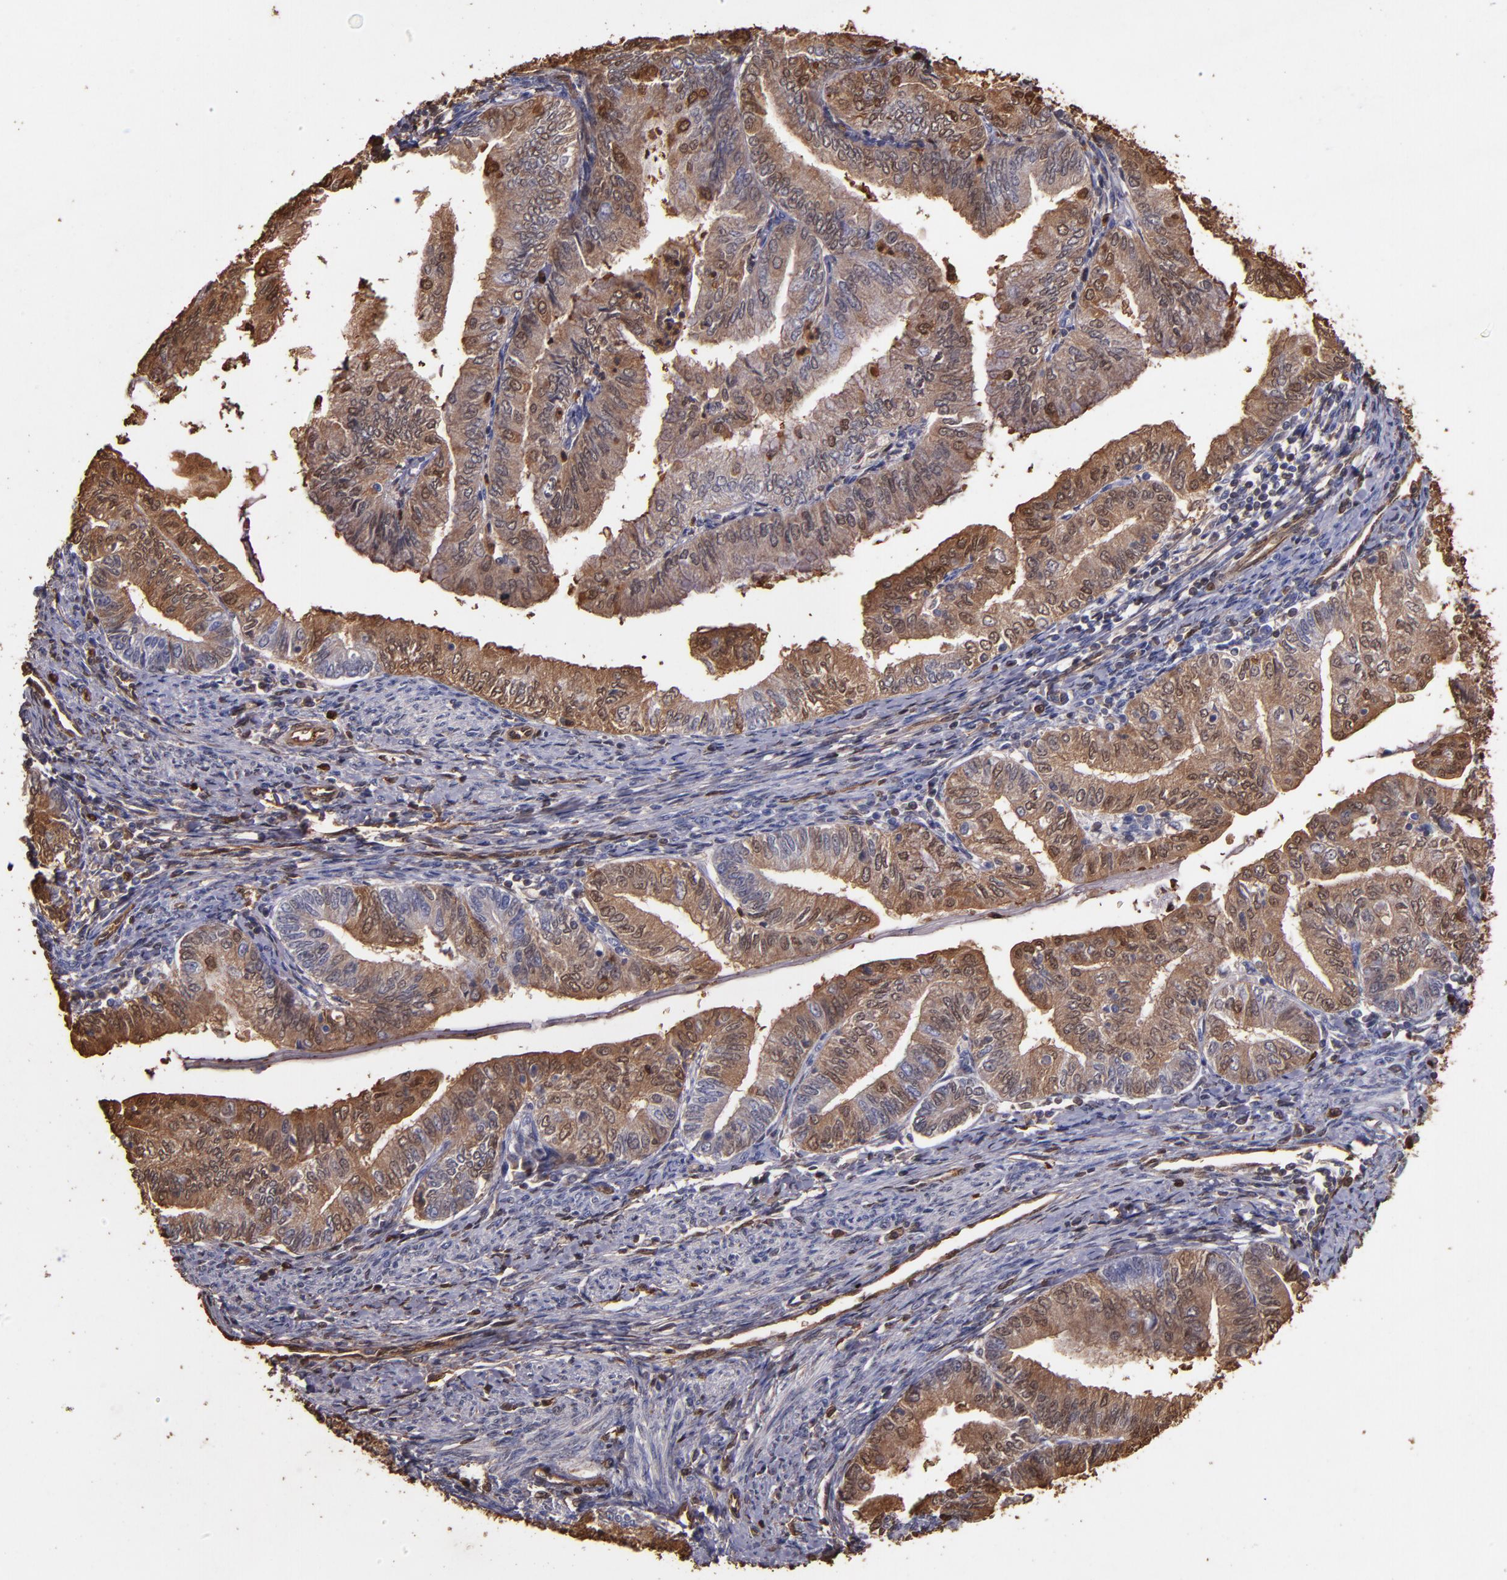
{"staining": {"intensity": "moderate", "quantity": "25%-75%", "location": "cytoplasmic/membranous"}, "tissue": "endometrial cancer", "cell_type": "Tumor cells", "image_type": "cancer", "snomed": [{"axis": "morphology", "description": "Adenocarcinoma, NOS"}, {"axis": "topography", "description": "Endometrium"}], "caption": "The image reveals a brown stain indicating the presence of a protein in the cytoplasmic/membranous of tumor cells in endometrial cancer. The protein of interest is stained brown, and the nuclei are stained in blue (DAB (3,3'-diaminobenzidine) IHC with brightfield microscopy, high magnification).", "gene": "S100A6", "patient": {"sex": "female", "age": 66}}